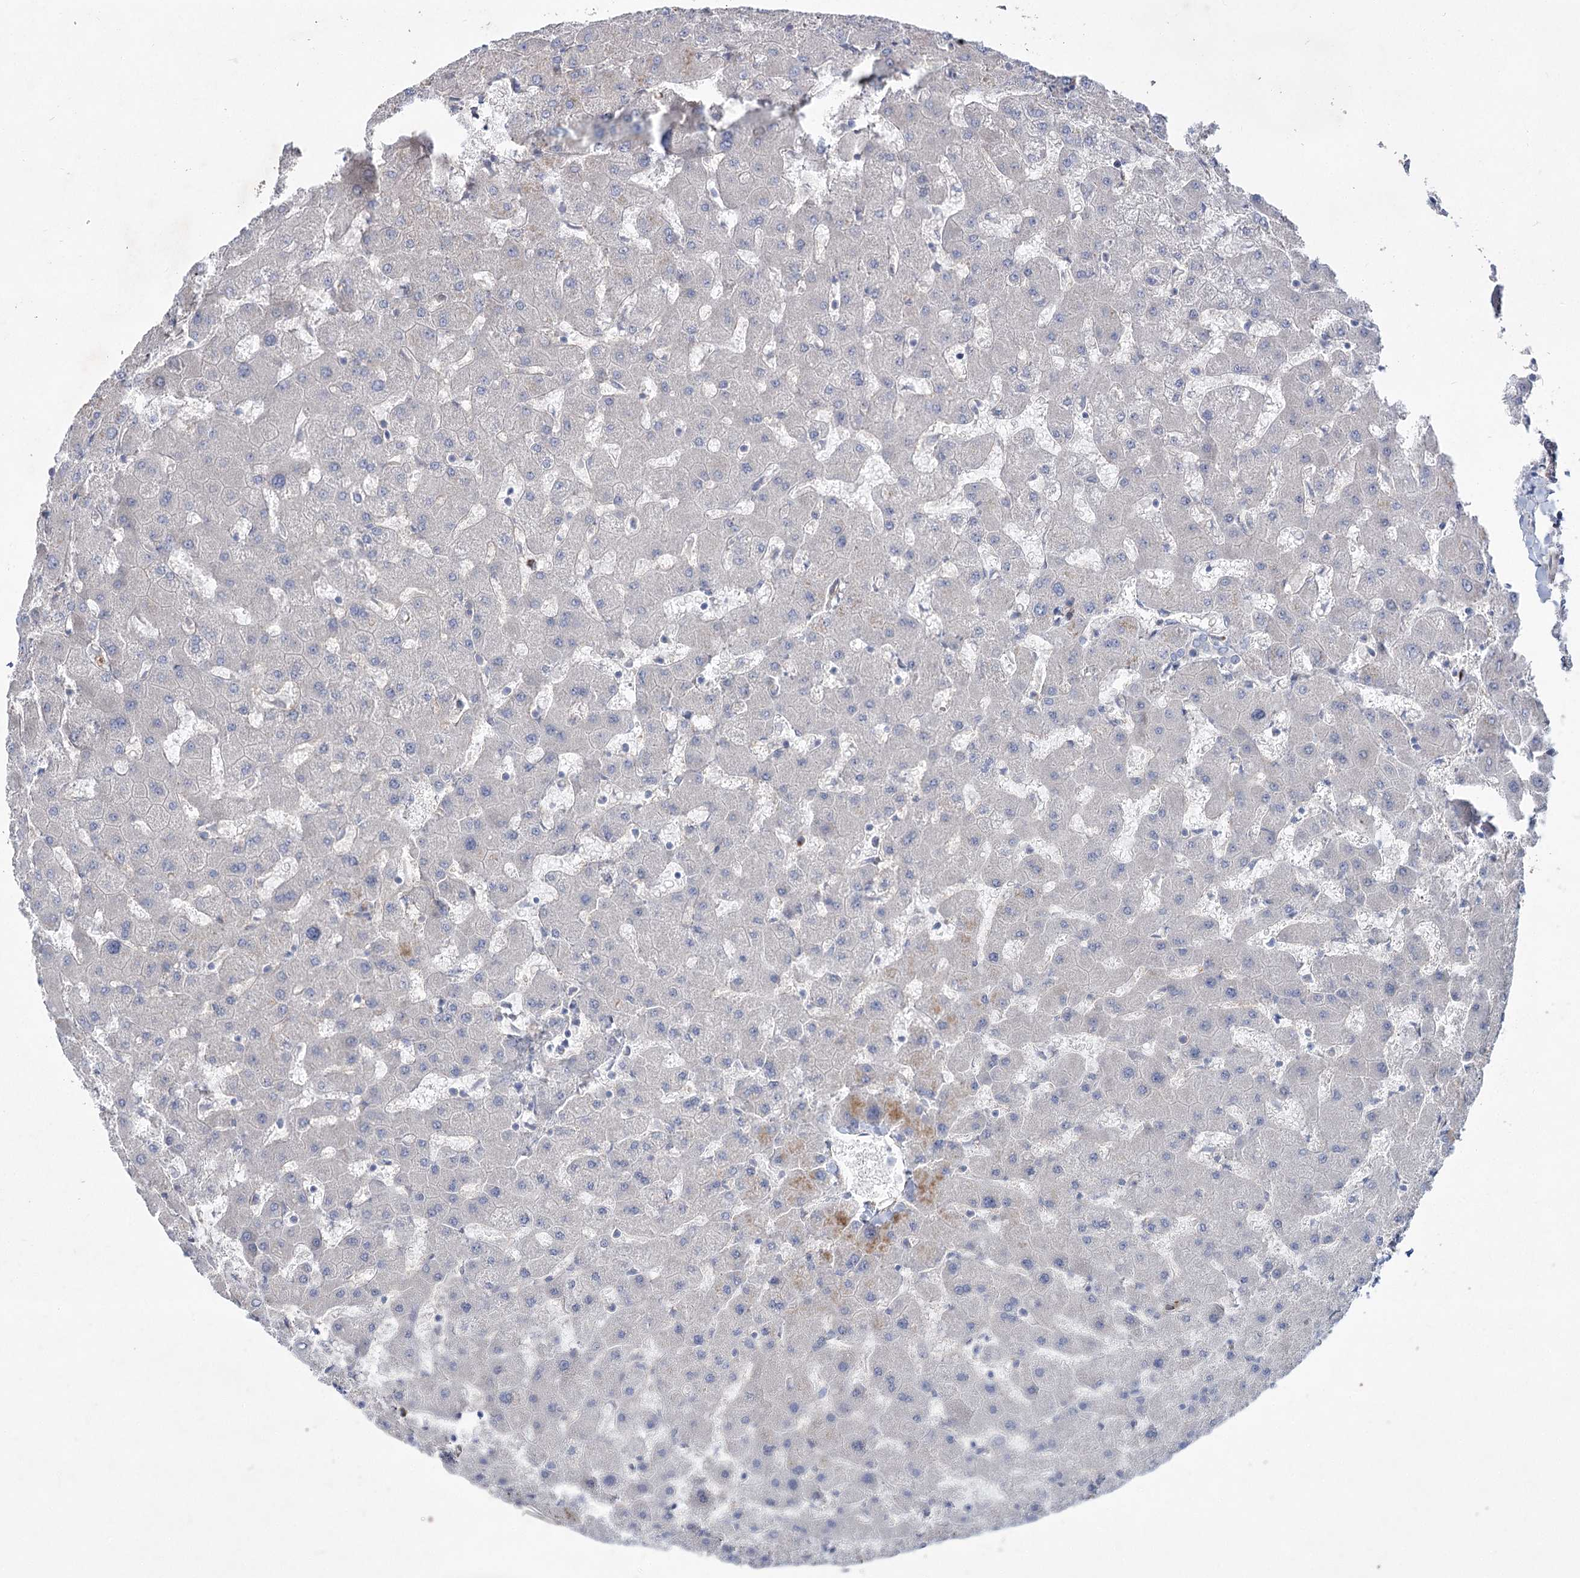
{"staining": {"intensity": "negative", "quantity": "none", "location": "none"}, "tissue": "liver", "cell_type": "Cholangiocytes", "image_type": "normal", "snomed": [{"axis": "morphology", "description": "Normal tissue, NOS"}, {"axis": "topography", "description": "Liver"}], "caption": "Immunohistochemical staining of normal liver demonstrates no significant positivity in cholangiocytes. (DAB (3,3'-diaminobenzidine) IHC with hematoxylin counter stain).", "gene": "SH3BP5L", "patient": {"sex": "female", "age": 63}}